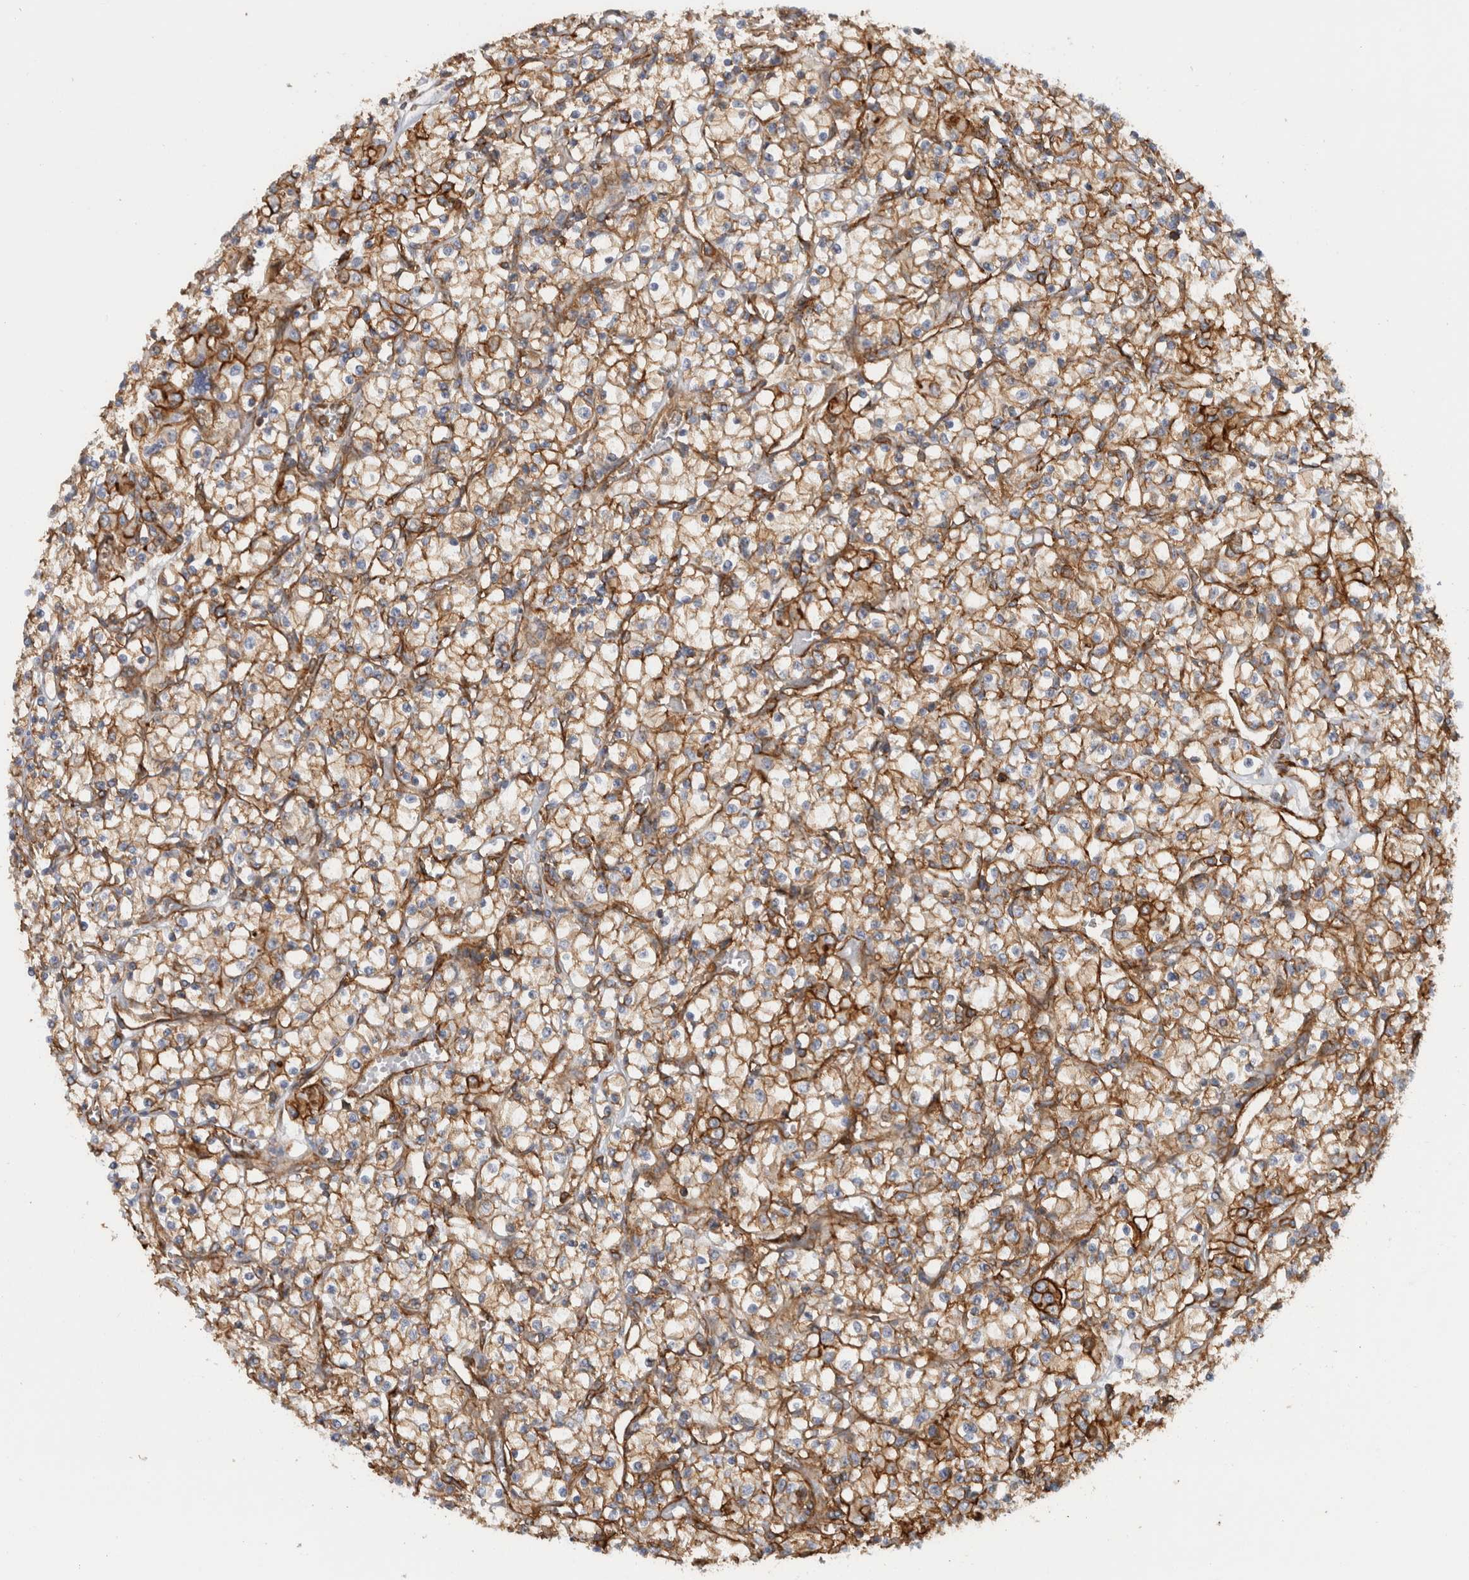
{"staining": {"intensity": "moderate", "quantity": ">75%", "location": "cytoplasmic/membranous"}, "tissue": "renal cancer", "cell_type": "Tumor cells", "image_type": "cancer", "snomed": [{"axis": "morphology", "description": "Adenocarcinoma, NOS"}, {"axis": "topography", "description": "Kidney"}], "caption": "This is an image of IHC staining of renal cancer (adenocarcinoma), which shows moderate staining in the cytoplasmic/membranous of tumor cells.", "gene": "AHNAK", "patient": {"sex": "female", "age": 59}}